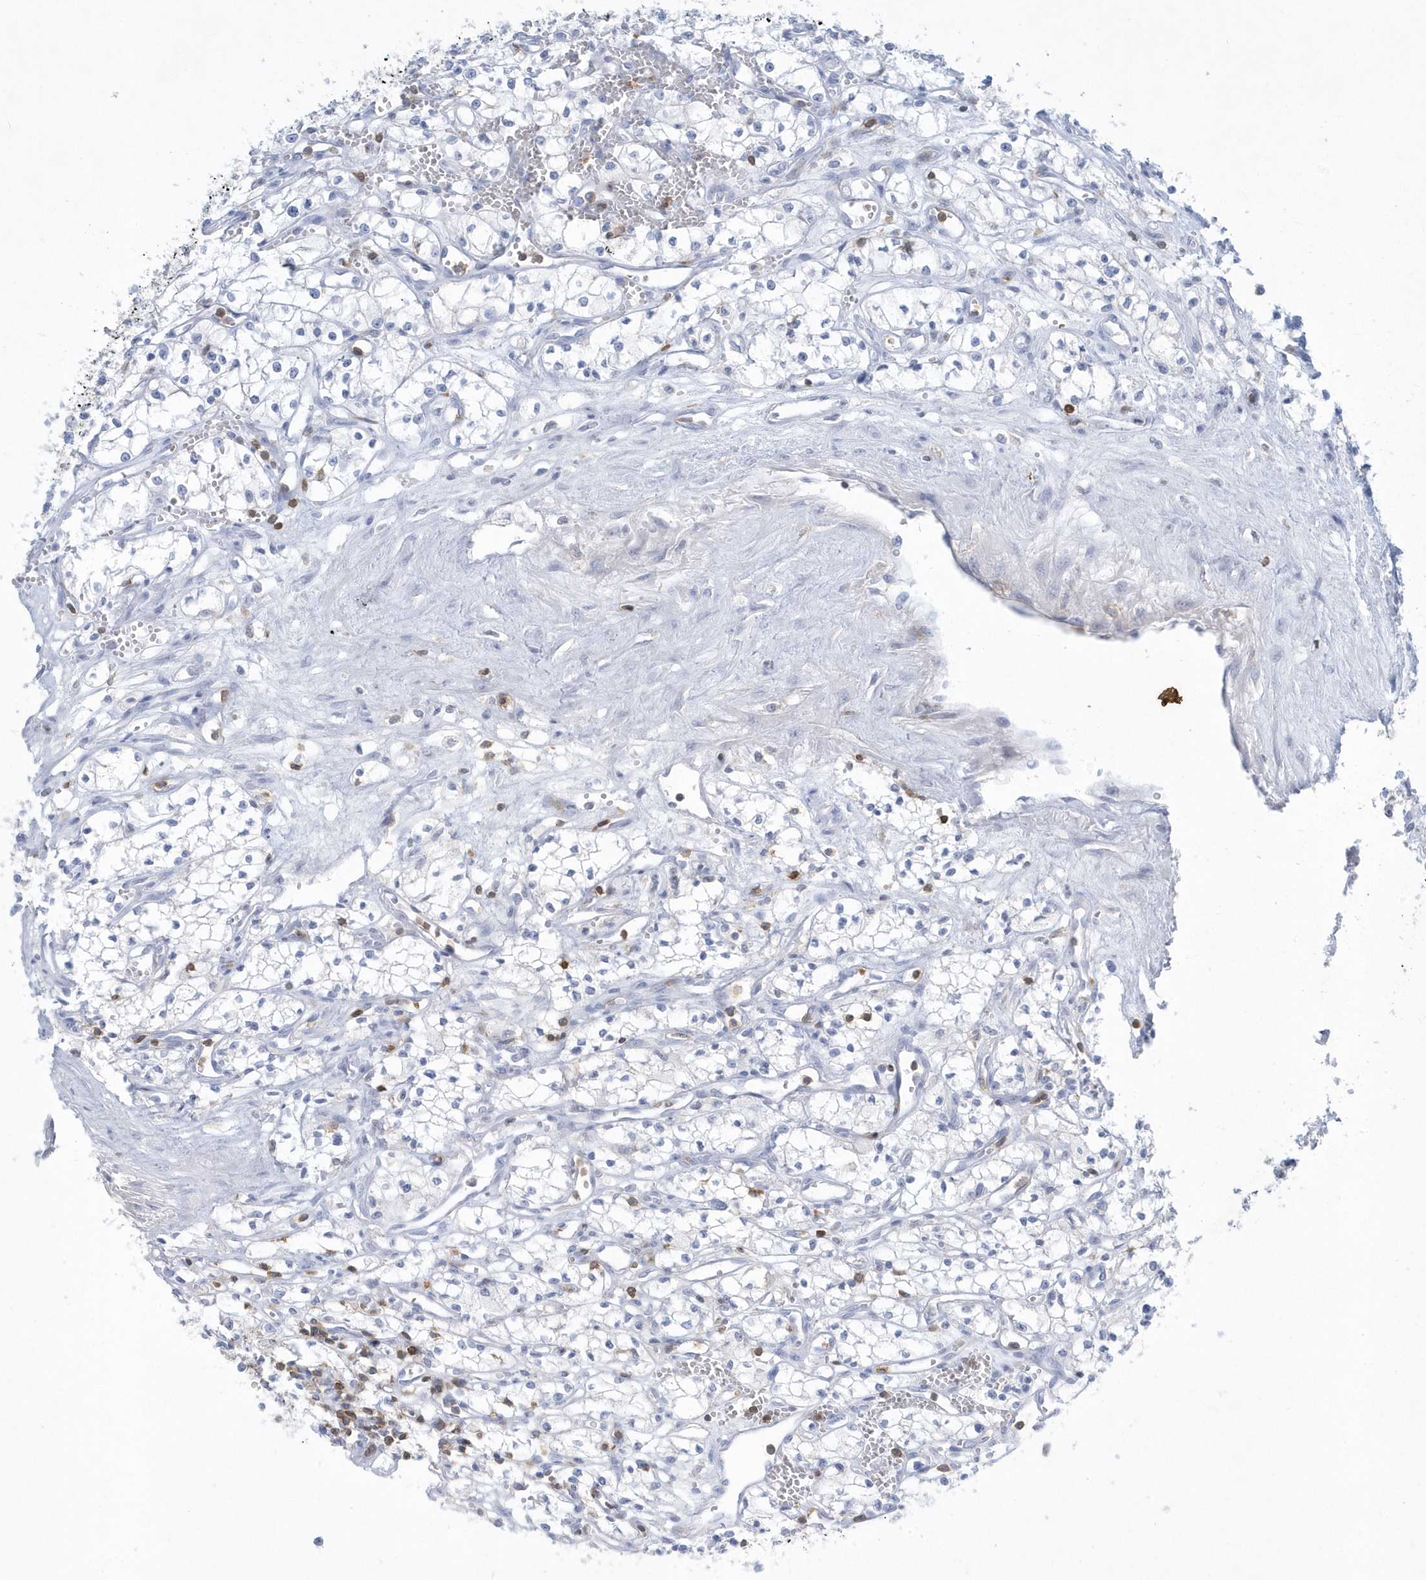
{"staining": {"intensity": "negative", "quantity": "none", "location": "none"}, "tissue": "renal cancer", "cell_type": "Tumor cells", "image_type": "cancer", "snomed": [{"axis": "morphology", "description": "Adenocarcinoma, NOS"}, {"axis": "topography", "description": "Kidney"}], "caption": "Photomicrograph shows no significant protein expression in tumor cells of renal adenocarcinoma. (DAB immunohistochemistry, high magnification).", "gene": "PSD4", "patient": {"sex": "male", "age": 59}}